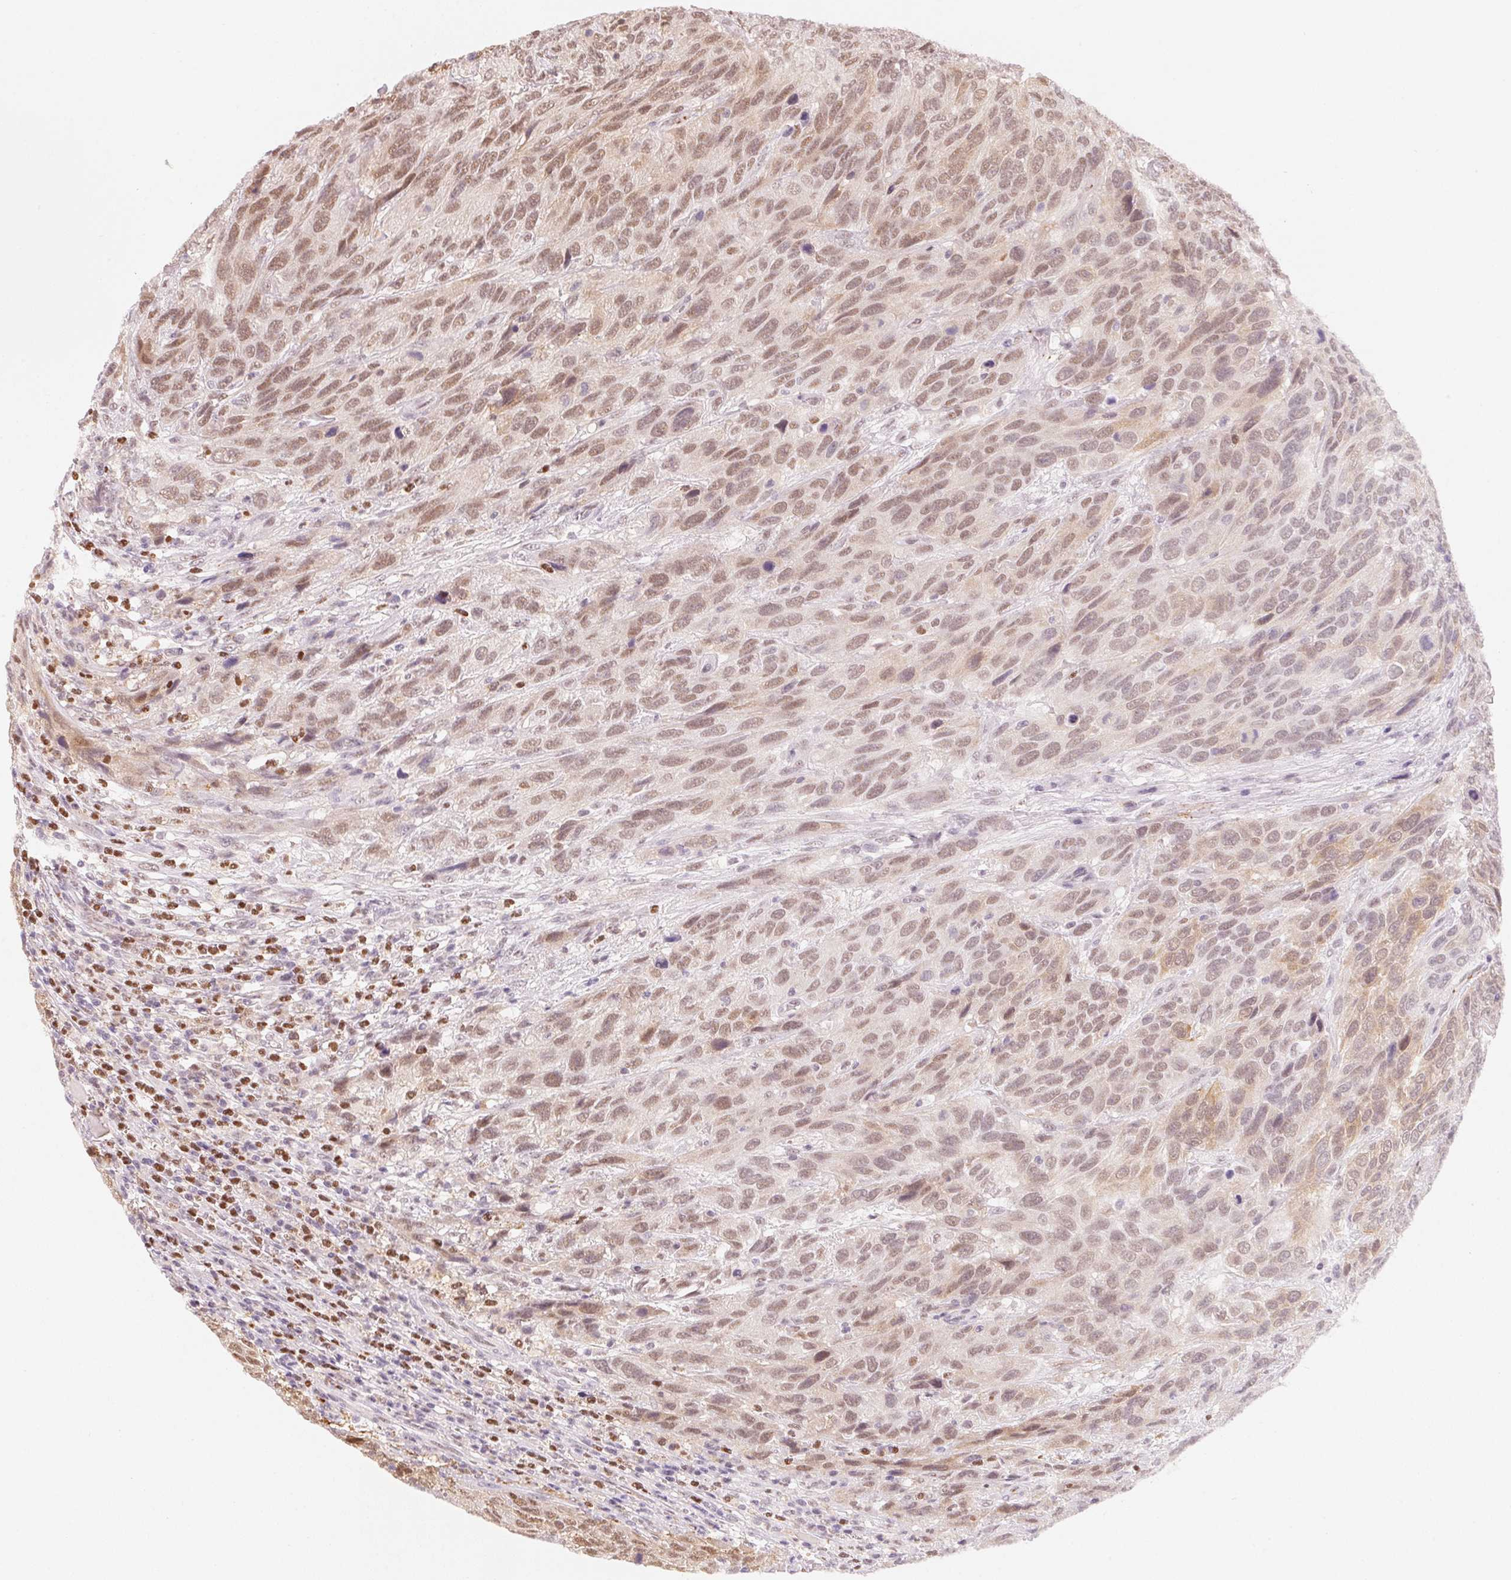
{"staining": {"intensity": "moderate", "quantity": ">75%", "location": "cytoplasmic/membranous,nuclear"}, "tissue": "urothelial cancer", "cell_type": "Tumor cells", "image_type": "cancer", "snomed": [{"axis": "morphology", "description": "Urothelial carcinoma, High grade"}, {"axis": "topography", "description": "Urinary bladder"}], "caption": "Immunohistochemistry image of human urothelial carcinoma (high-grade) stained for a protein (brown), which demonstrates medium levels of moderate cytoplasmic/membranous and nuclear expression in approximately >75% of tumor cells.", "gene": "ARHGAP22", "patient": {"sex": "female", "age": 70}}